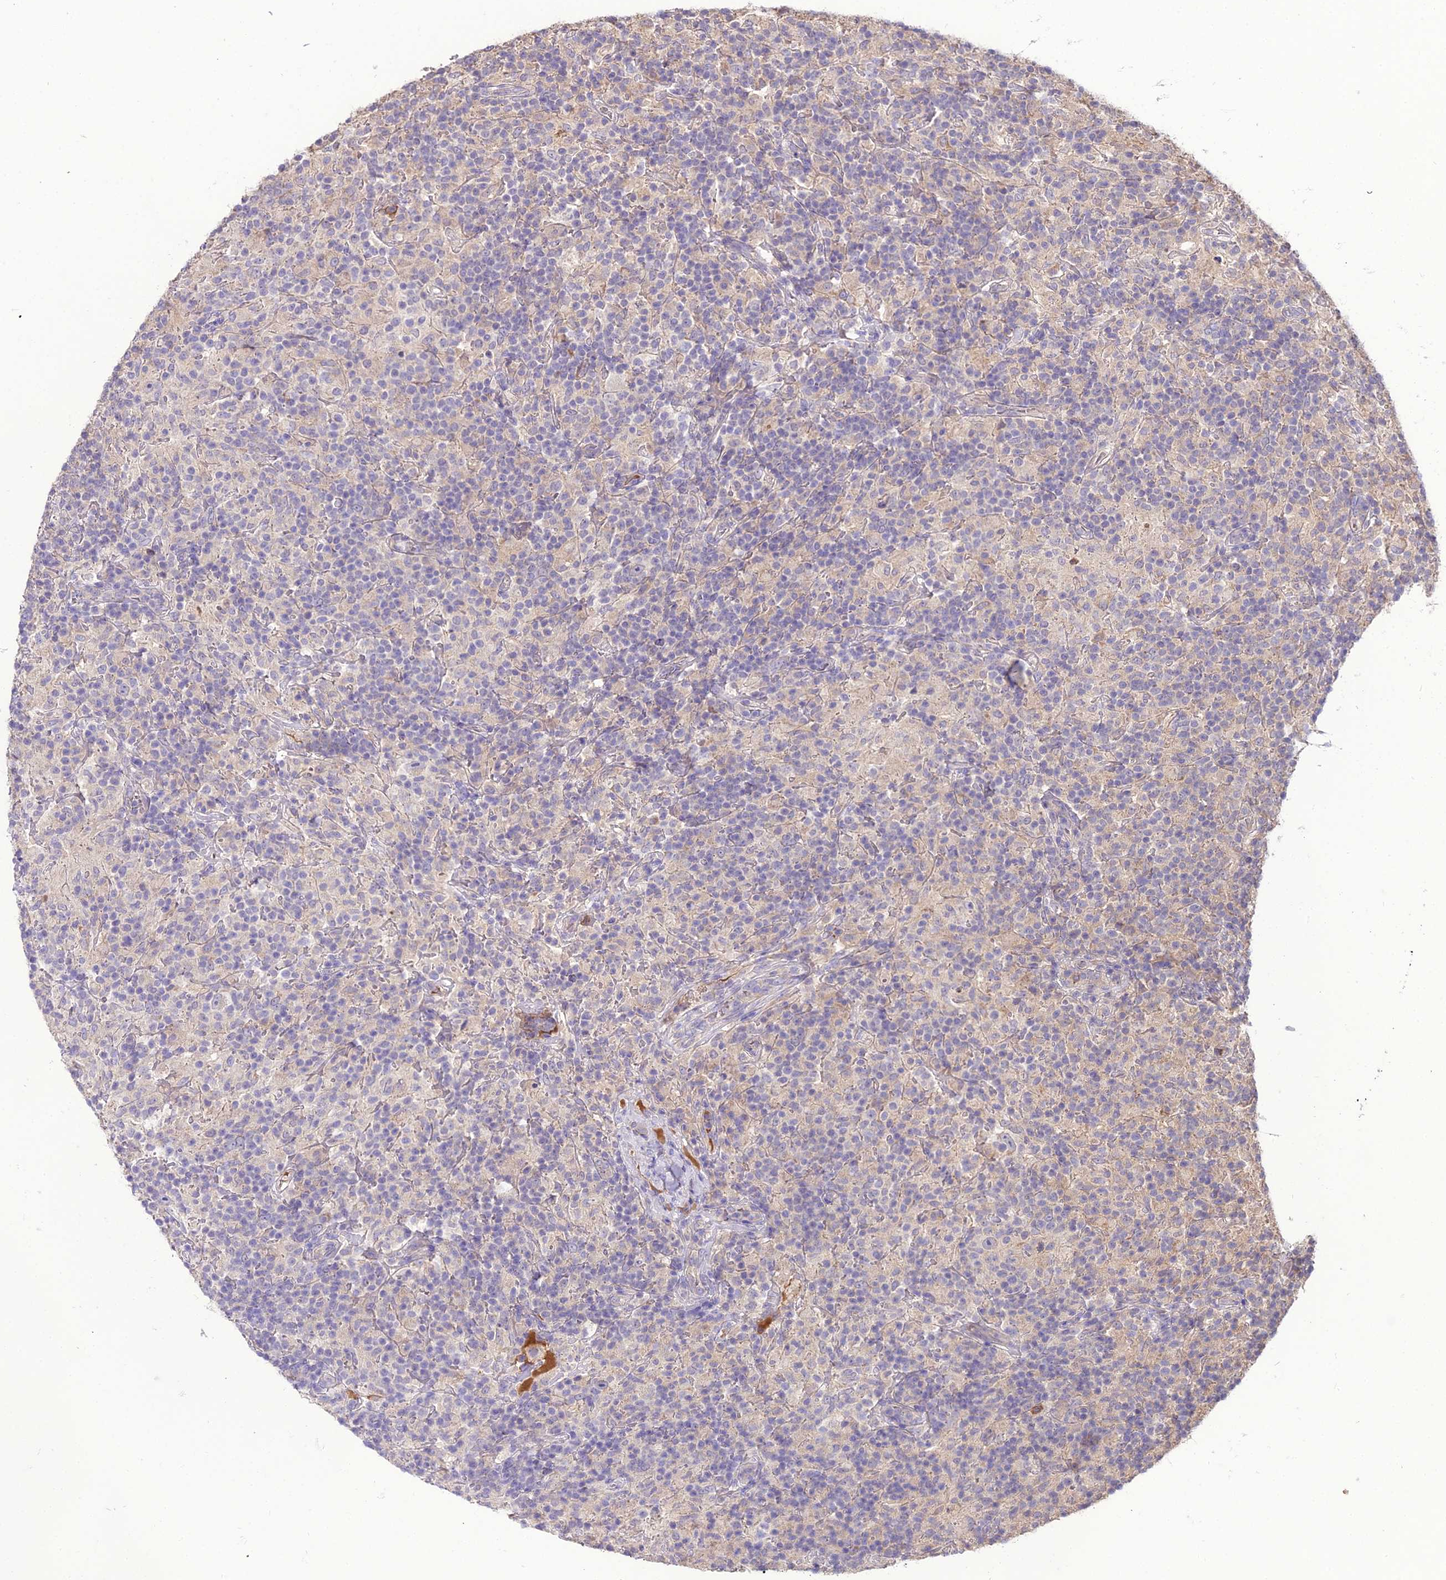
{"staining": {"intensity": "negative", "quantity": "none", "location": "none"}, "tissue": "lymphoma", "cell_type": "Tumor cells", "image_type": "cancer", "snomed": [{"axis": "morphology", "description": "Hodgkin's disease, NOS"}, {"axis": "topography", "description": "Lymph node"}], "caption": "A photomicrograph of human lymphoma is negative for staining in tumor cells.", "gene": "KCTD16", "patient": {"sex": "male", "age": 70}}